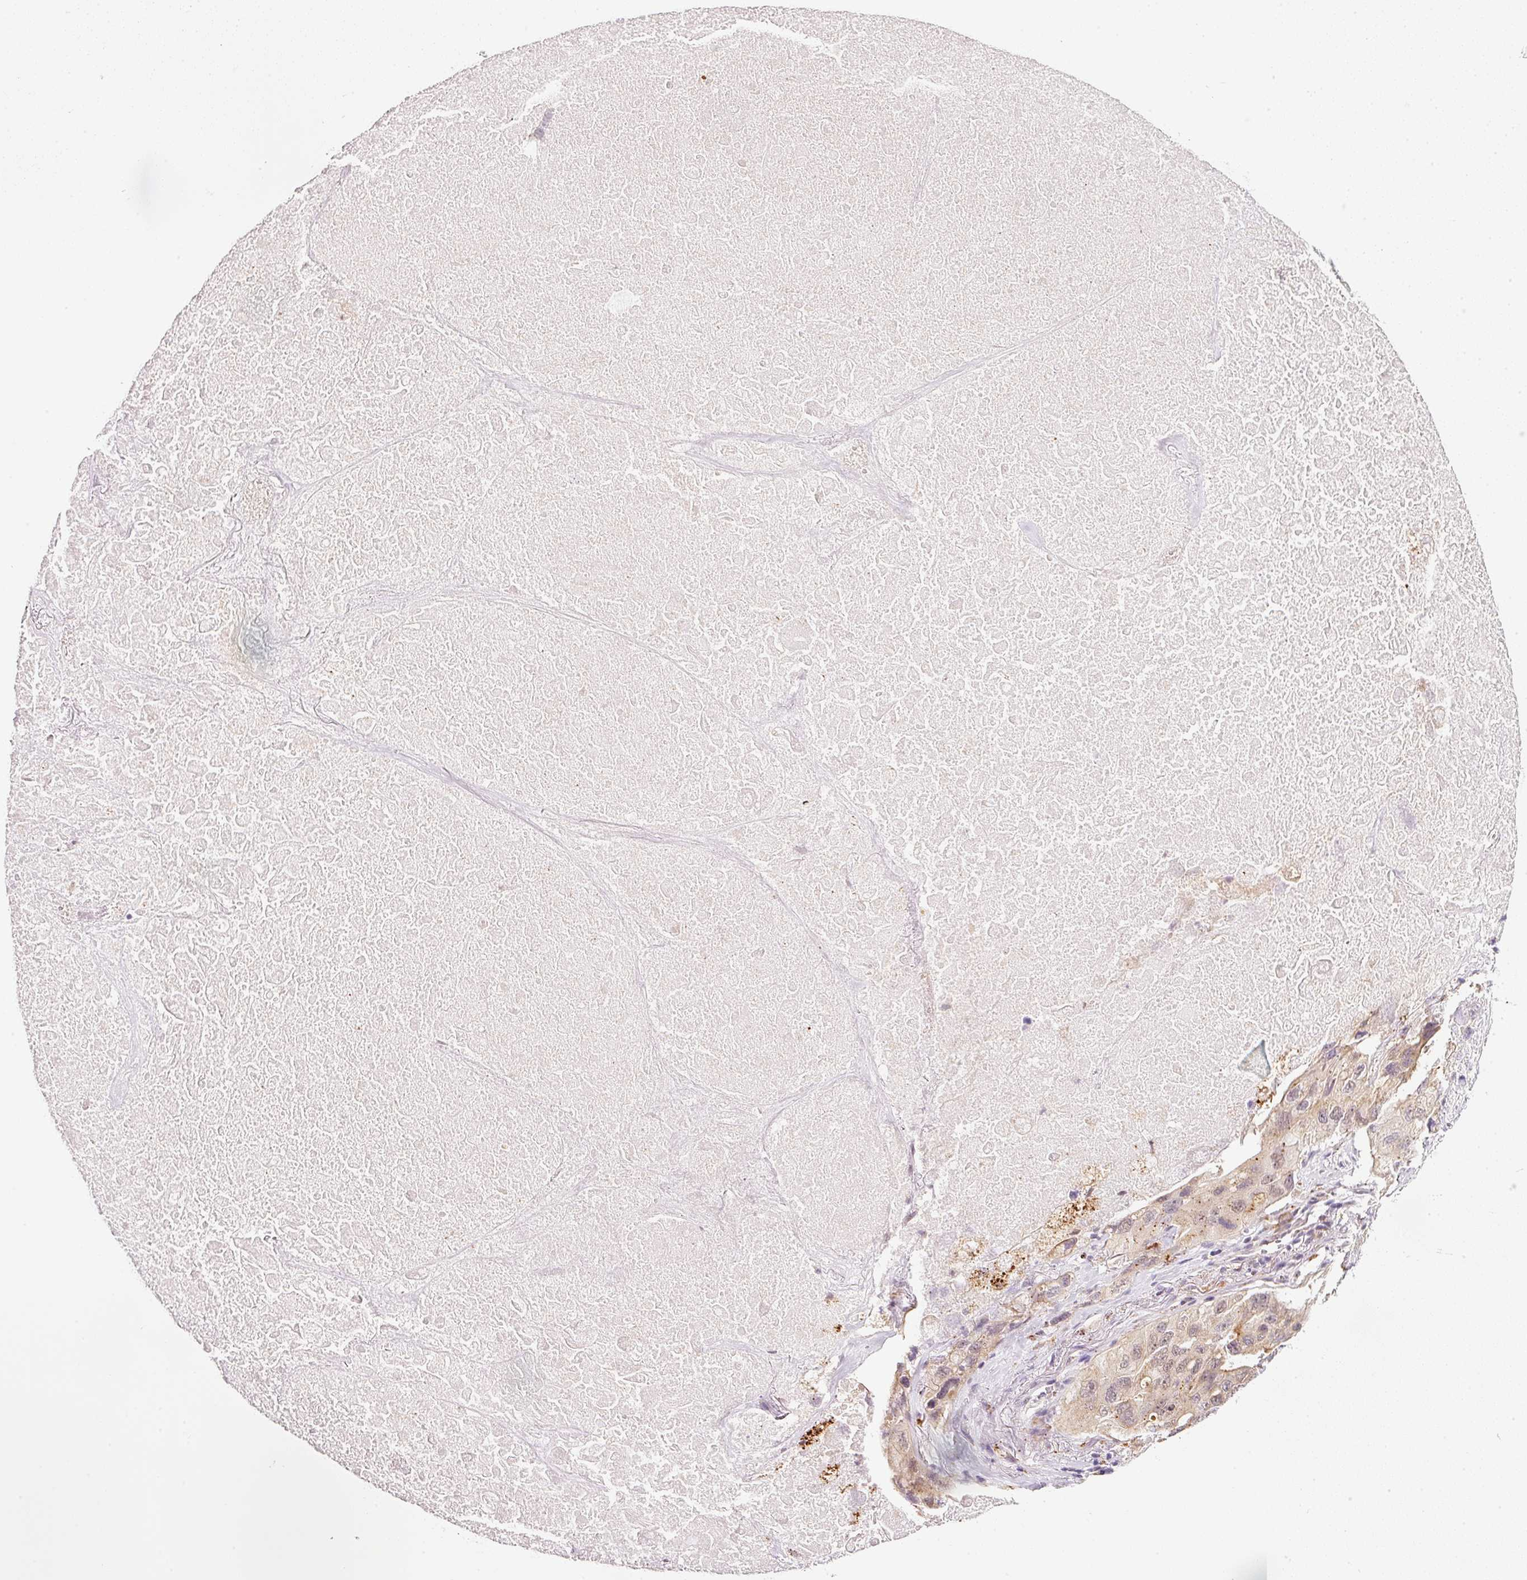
{"staining": {"intensity": "weak", "quantity": "25%-75%", "location": "cytoplasmic/membranous"}, "tissue": "lung cancer", "cell_type": "Tumor cells", "image_type": "cancer", "snomed": [{"axis": "morphology", "description": "Squamous cell carcinoma, NOS"}, {"axis": "topography", "description": "Lung"}], "caption": "Squamous cell carcinoma (lung) stained for a protein shows weak cytoplasmic/membranous positivity in tumor cells.", "gene": "ZNF639", "patient": {"sex": "female", "age": 73}}